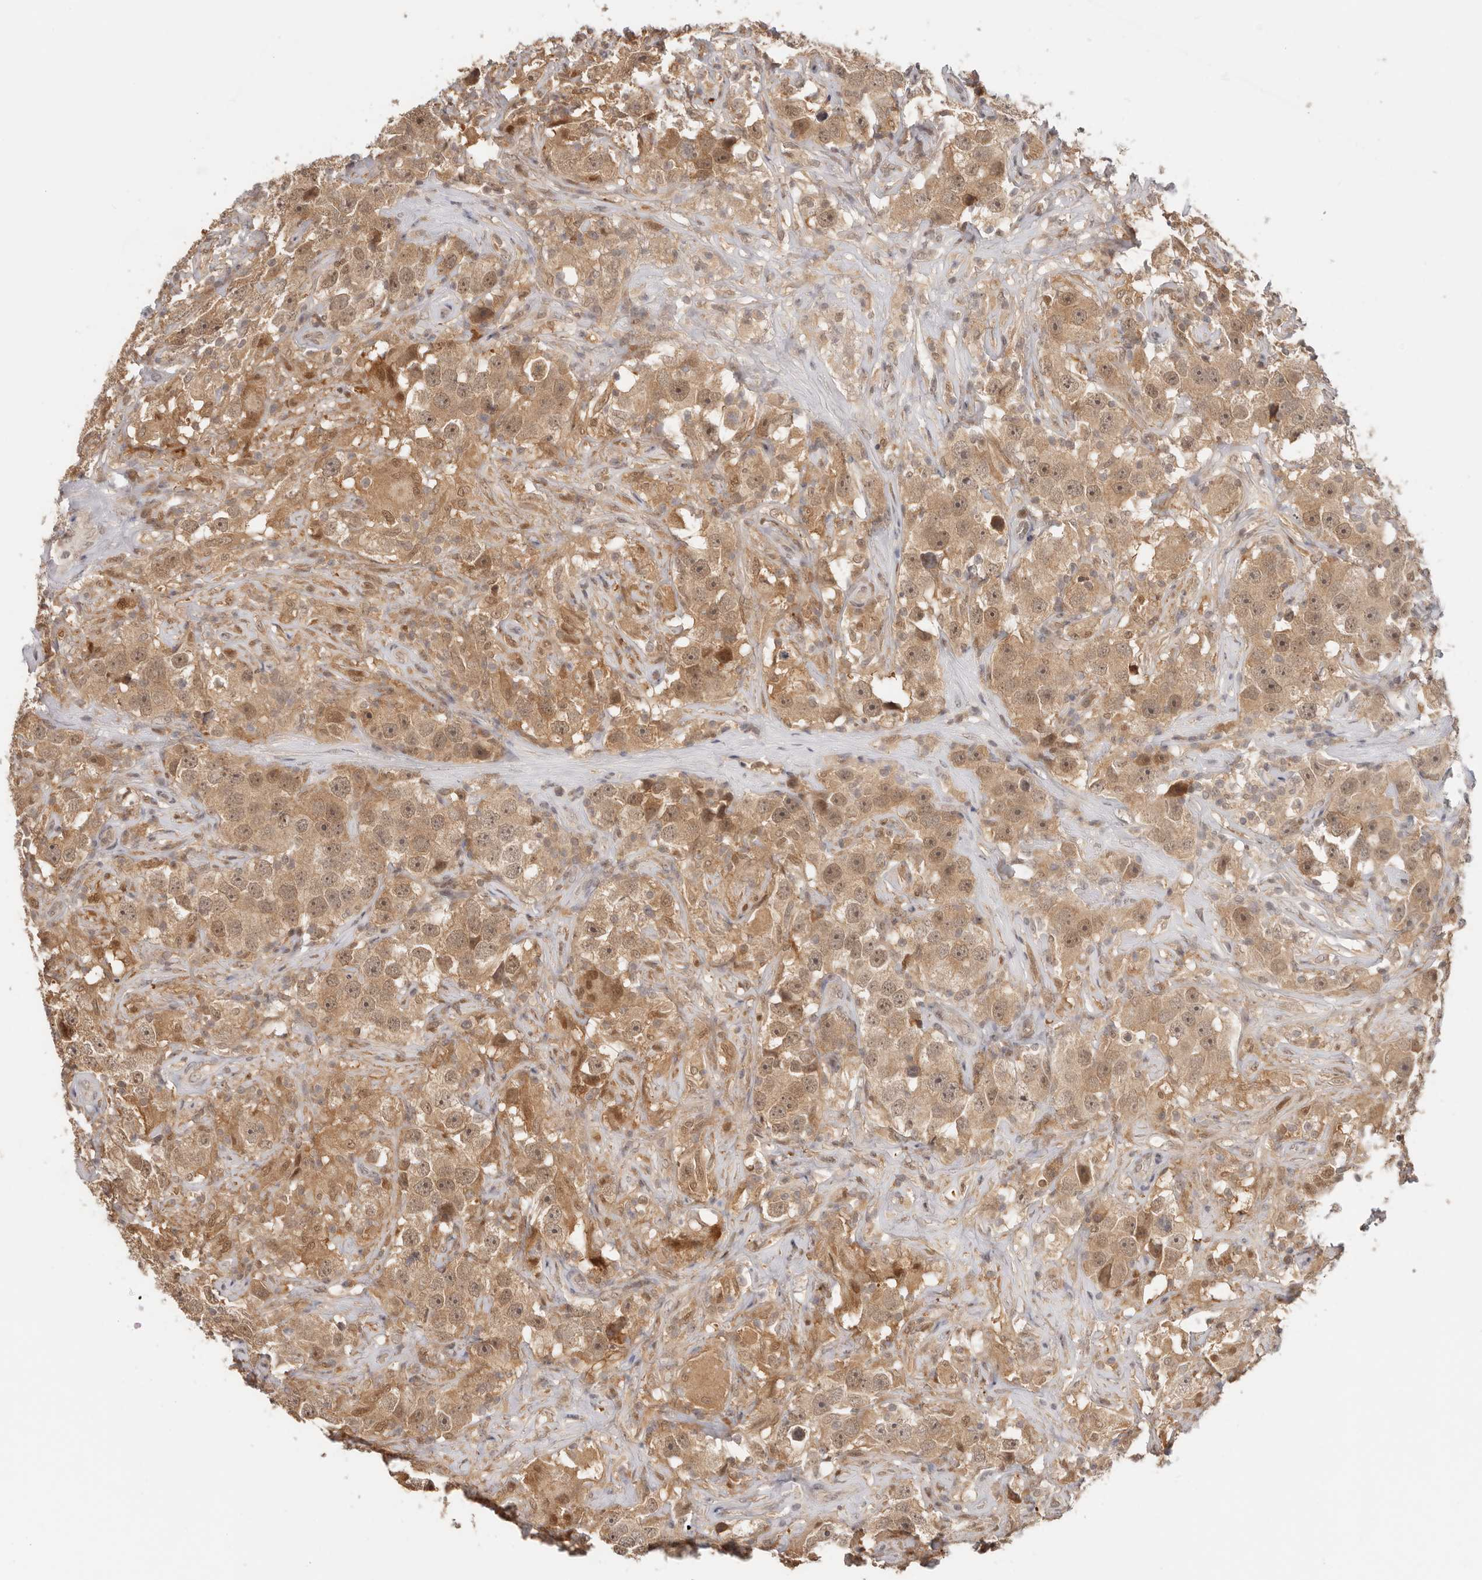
{"staining": {"intensity": "moderate", "quantity": ">75%", "location": "cytoplasmic/membranous,nuclear"}, "tissue": "testis cancer", "cell_type": "Tumor cells", "image_type": "cancer", "snomed": [{"axis": "morphology", "description": "Seminoma, NOS"}, {"axis": "topography", "description": "Testis"}], "caption": "Immunohistochemical staining of testis seminoma reveals medium levels of moderate cytoplasmic/membranous and nuclear staining in about >75% of tumor cells.", "gene": "LARP7", "patient": {"sex": "male", "age": 49}}